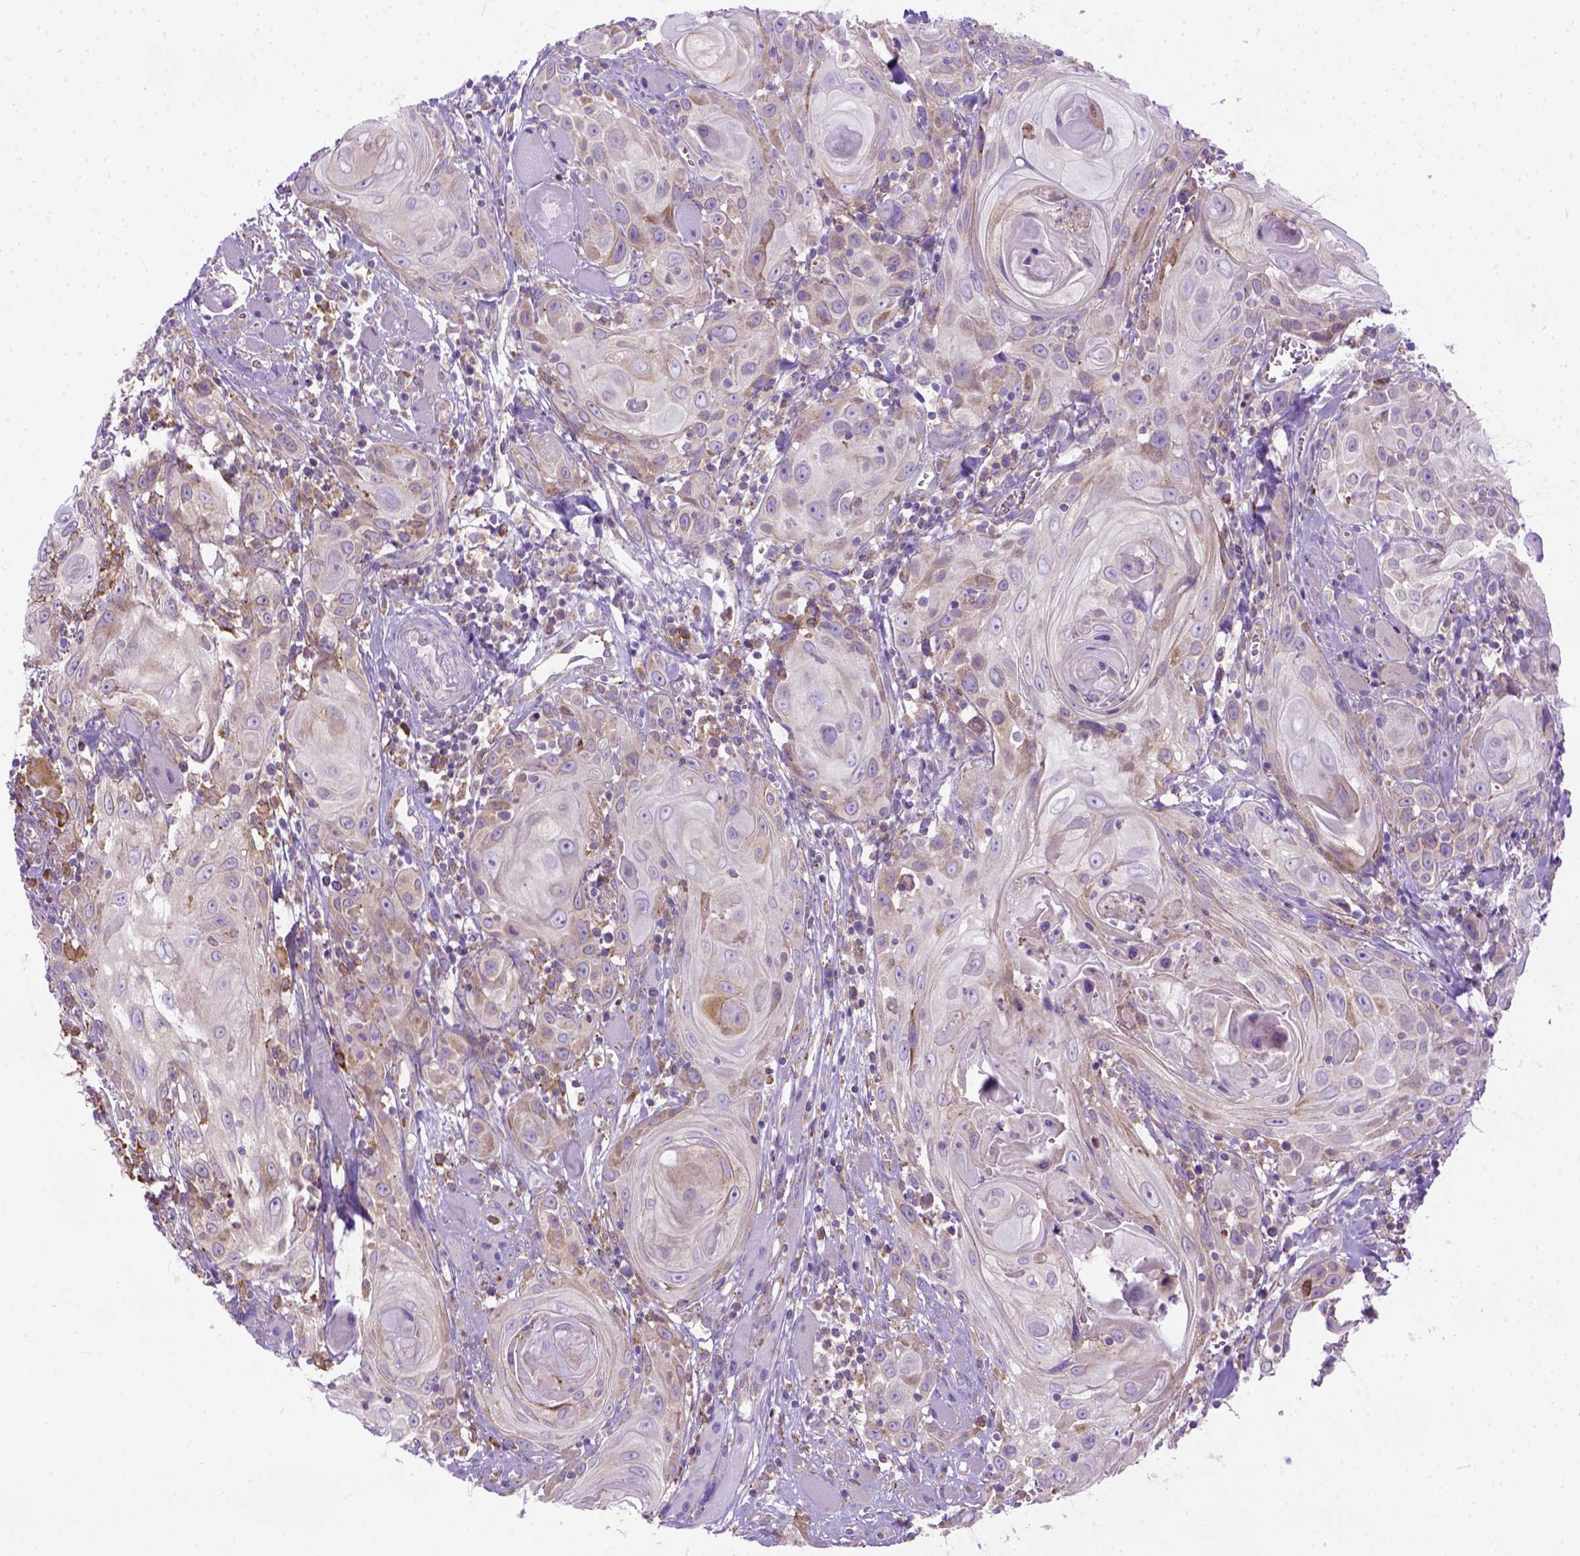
{"staining": {"intensity": "moderate", "quantity": "<25%", "location": "cytoplasmic/membranous"}, "tissue": "head and neck cancer", "cell_type": "Tumor cells", "image_type": "cancer", "snomed": [{"axis": "morphology", "description": "Squamous cell carcinoma, NOS"}, {"axis": "topography", "description": "Head-Neck"}], "caption": "Protein expression analysis of human head and neck squamous cell carcinoma reveals moderate cytoplasmic/membranous staining in about <25% of tumor cells.", "gene": "PLK4", "patient": {"sex": "female", "age": 80}}